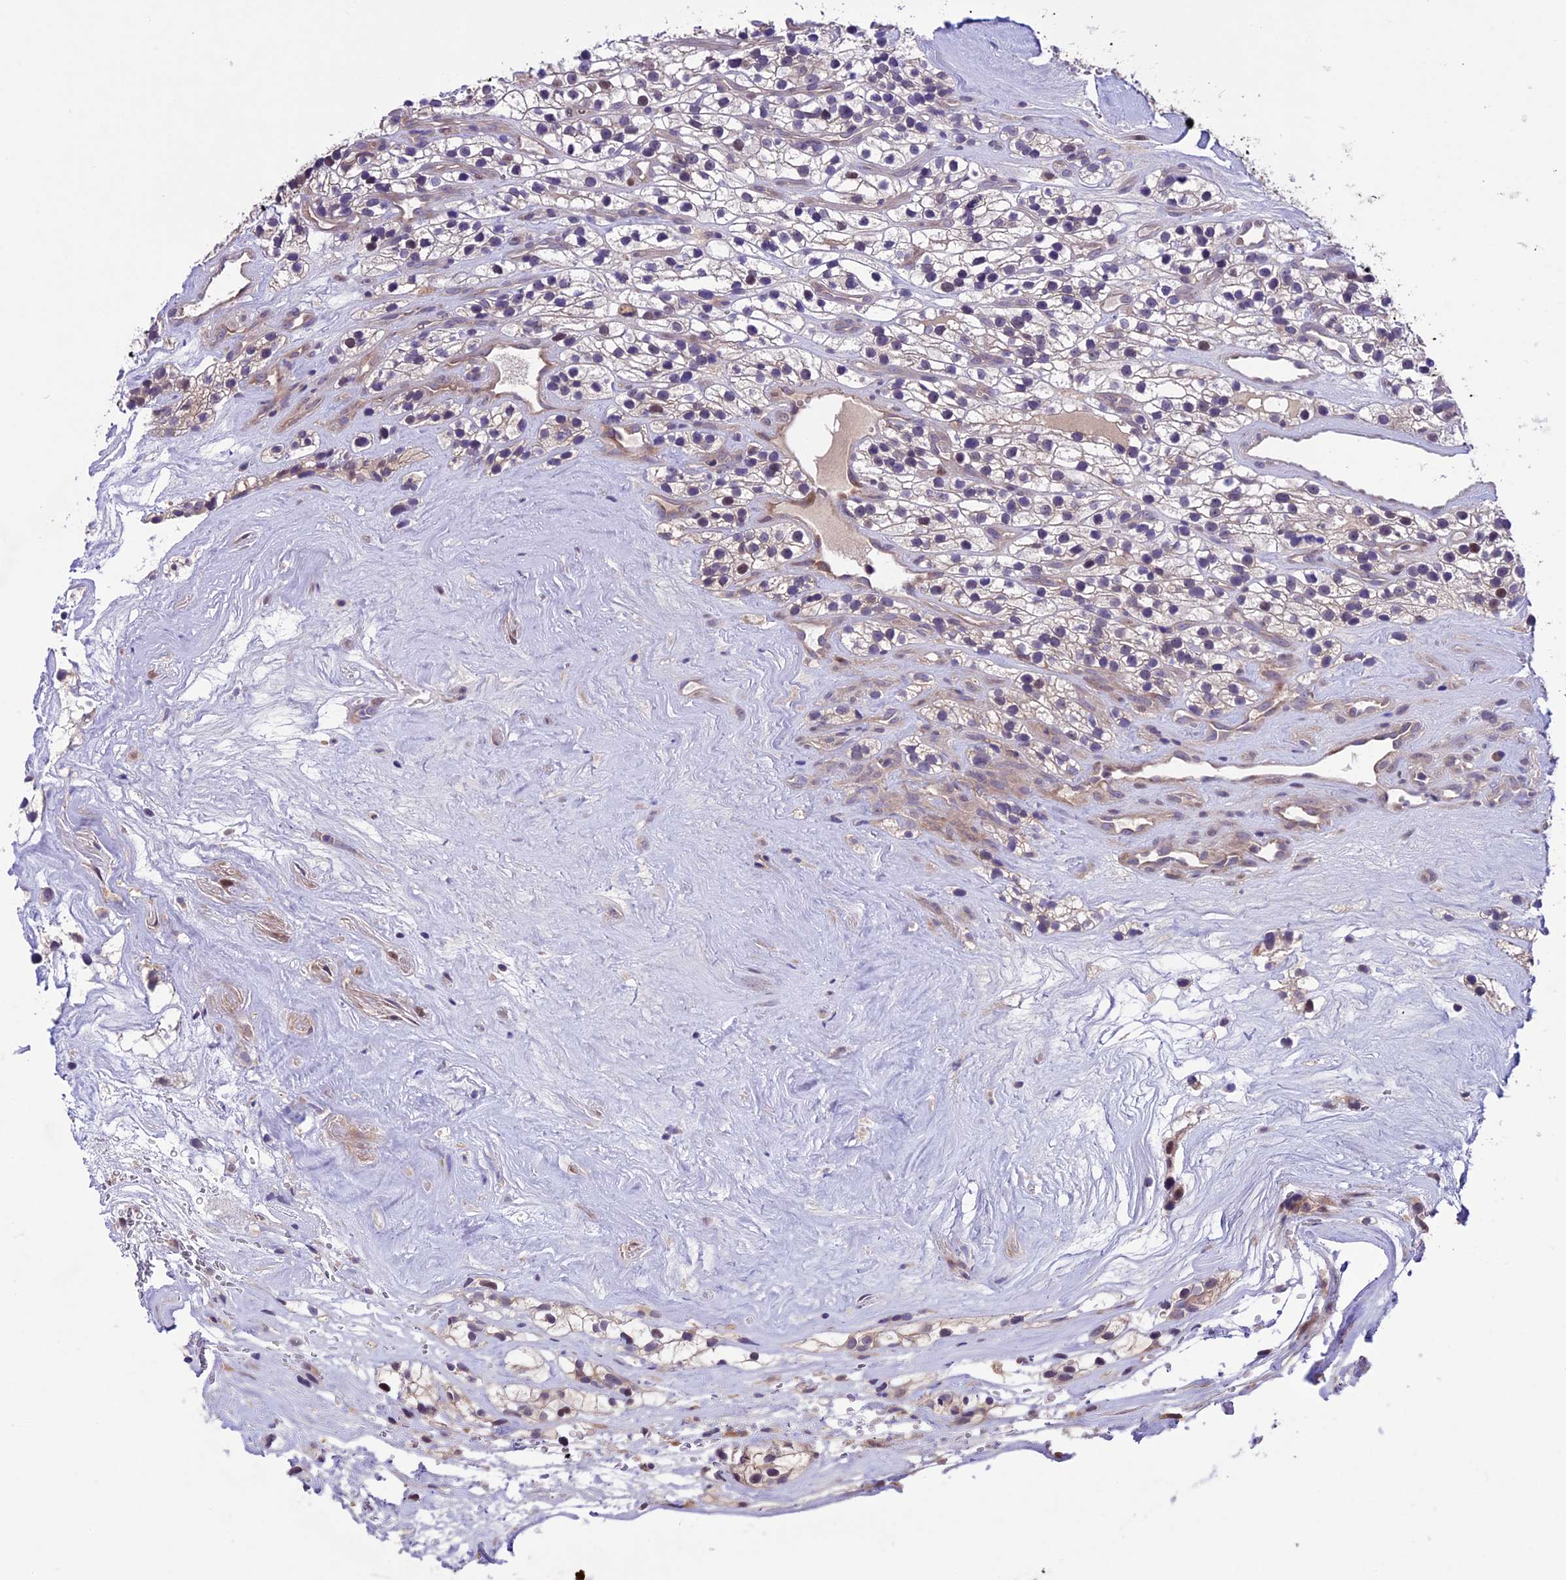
{"staining": {"intensity": "negative", "quantity": "none", "location": "none"}, "tissue": "renal cancer", "cell_type": "Tumor cells", "image_type": "cancer", "snomed": [{"axis": "morphology", "description": "Adenocarcinoma, NOS"}, {"axis": "topography", "description": "Kidney"}], "caption": "High power microscopy micrograph of an IHC photomicrograph of renal cancer, revealing no significant positivity in tumor cells.", "gene": "XKR7", "patient": {"sex": "female", "age": 57}}